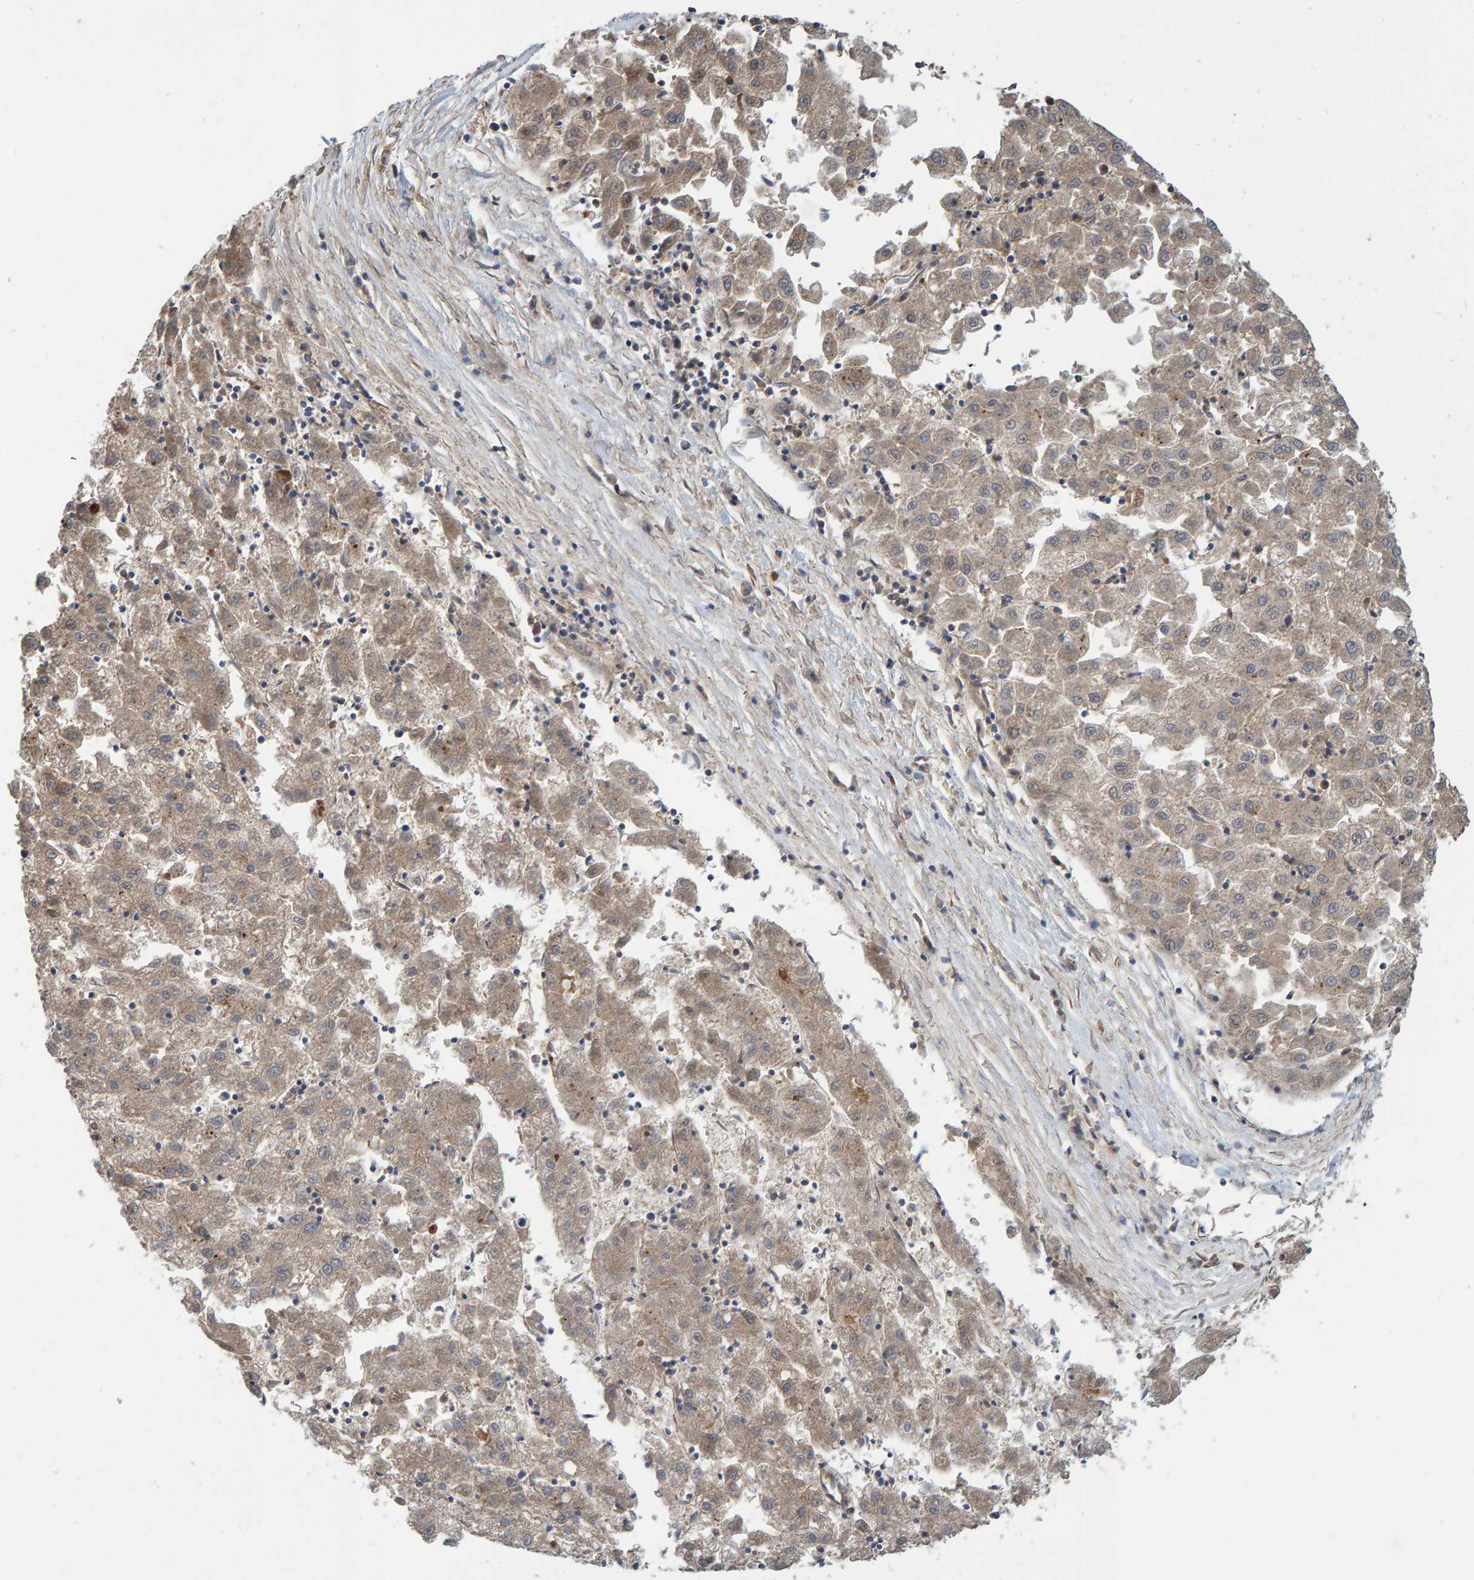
{"staining": {"intensity": "weak", "quantity": ">75%", "location": "cytoplasmic/membranous"}, "tissue": "liver cancer", "cell_type": "Tumor cells", "image_type": "cancer", "snomed": [{"axis": "morphology", "description": "Carcinoma, Hepatocellular, NOS"}, {"axis": "topography", "description": "Liver"}], "caption": "A photomicrograph of human hepatocellular carcinoma (liver) stained for a protein demonstrates weak cytoplasmic/membranous brown staining in tumor cells.", "gene": "KIAA0753", "patient": {"sex": "male", "age": 72}}